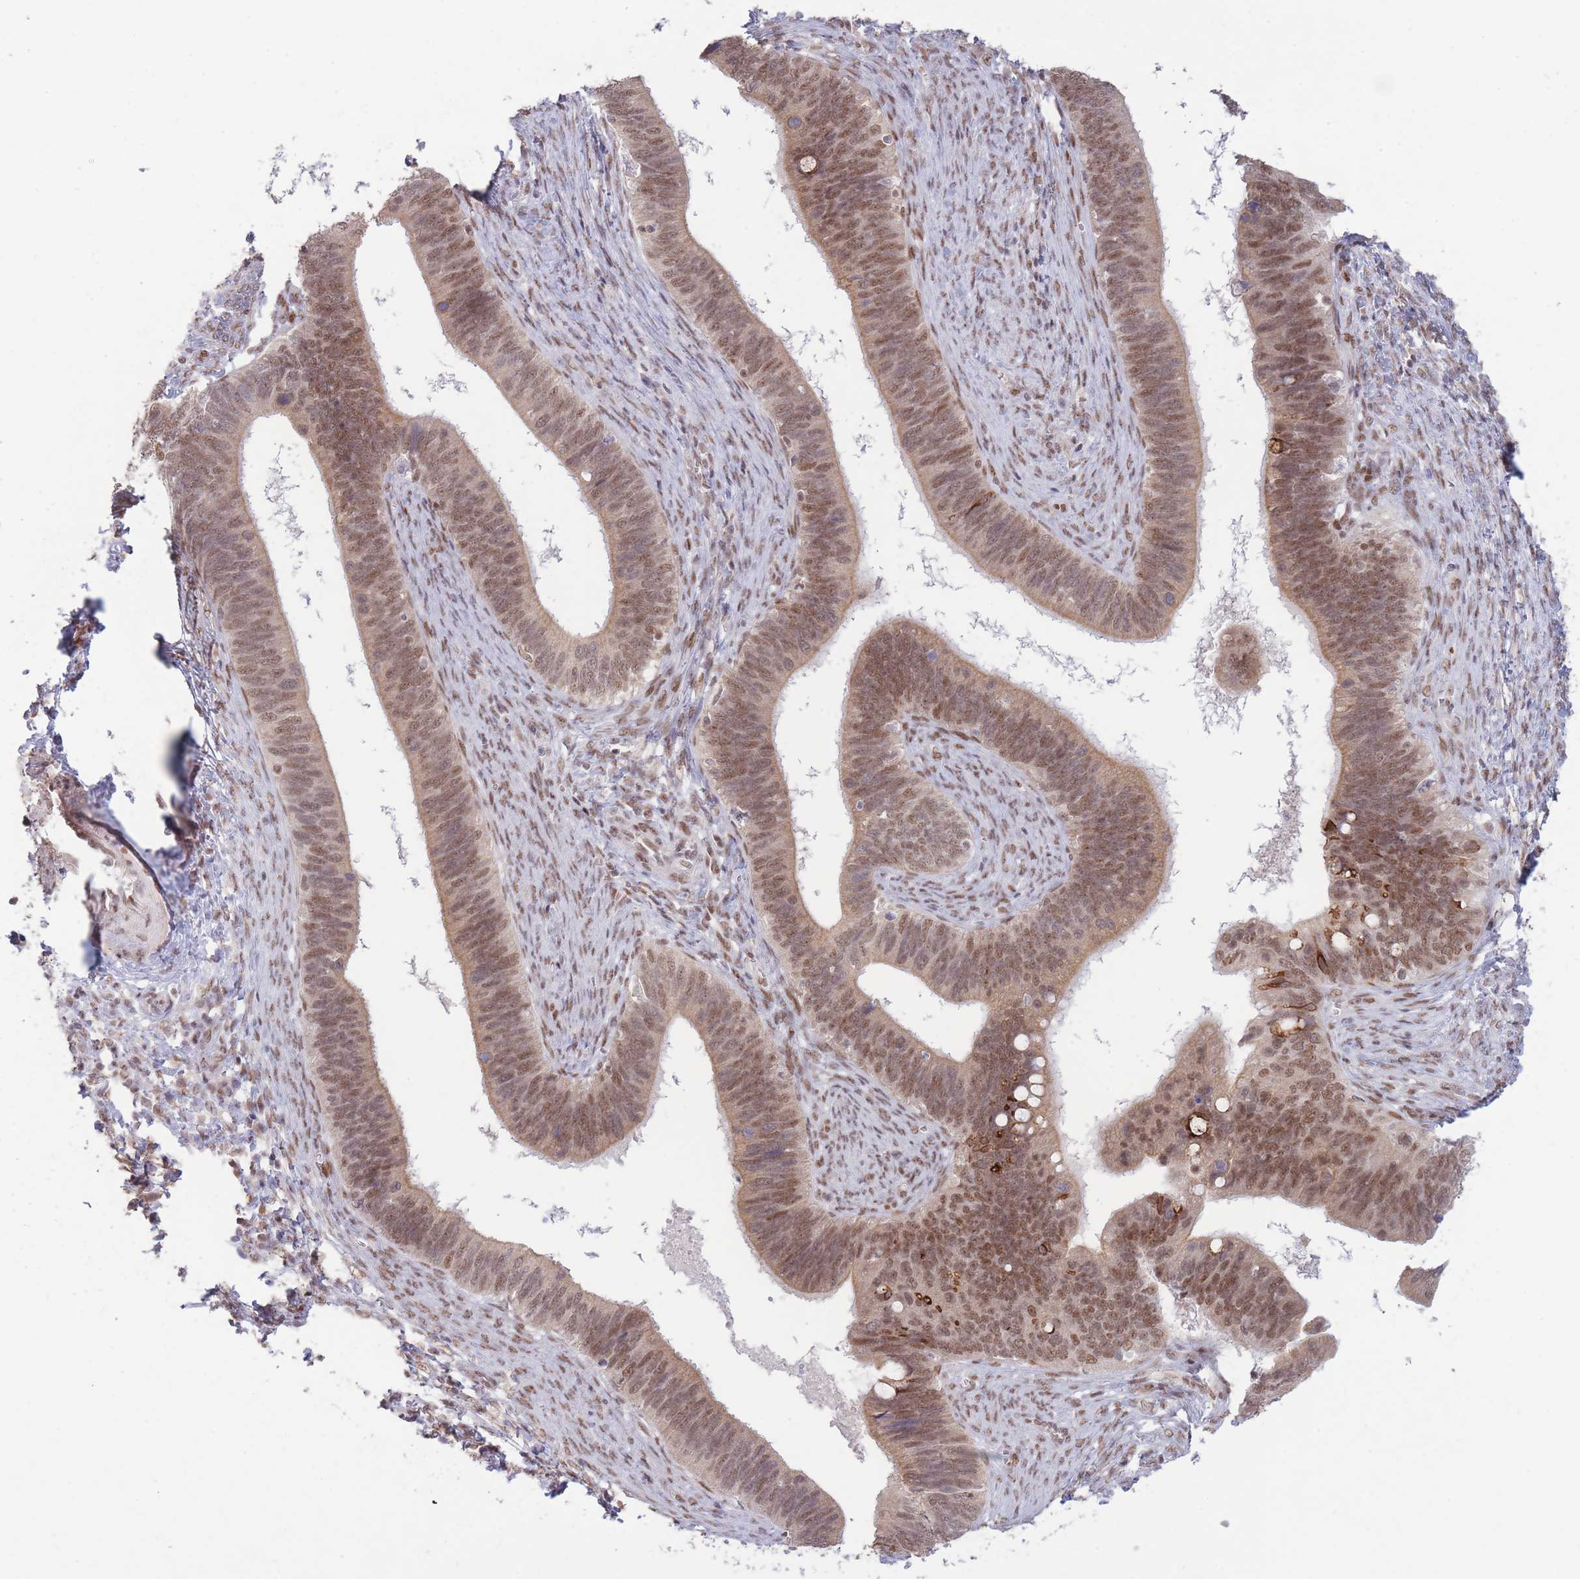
{"staining": {"intensity": "moderate", "quantity": ">75%", "location": "cytoplasmic/membranous,nuclear"}, "tissue": "cervical cancer", "cell_type": "Tumor cells", "image_type": "cancer", "snomed": [{"axis": "morphology", "description": "Adenocarcinoma, NOS"}, {"axis": "topography", "description": "Cervix"}], "caption": "An IHC image of neoplastic tissue is shown. Protein staining in brown highlights moderate cytoplasmic/membranous and nuclear positivity in cervical cancer (adenocarcinoma) within tumor cells.", "gene": "CARD8", "patient": {"sex": "female", "age": 42}}